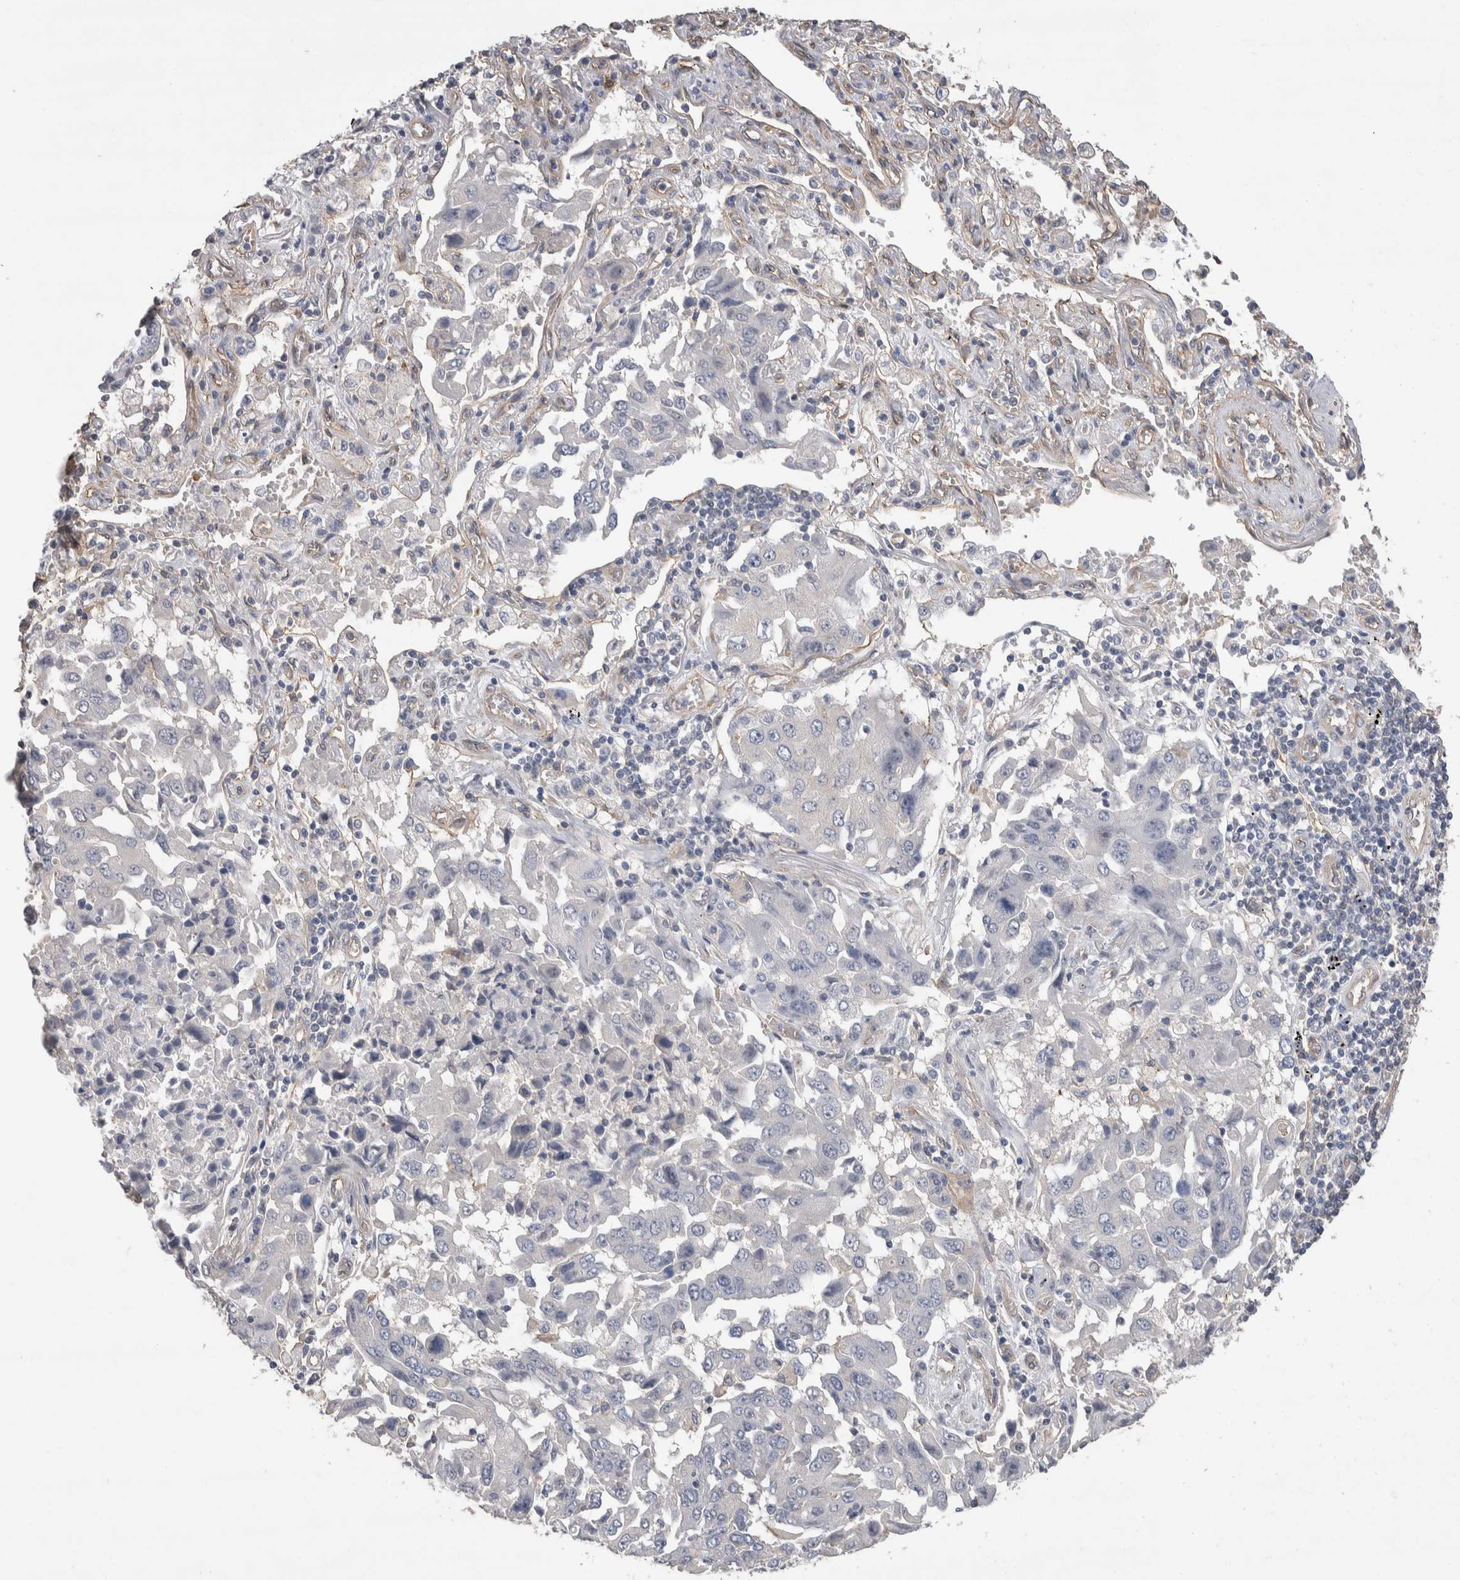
{"staining": {"intensity": "negative", "quantity": "none", "location": "none"}, "tissue": "lung cancer", "cell_type": "Tumor cells", "image_type": "cancer", "snomed": [{"axis": "morphology", "description": "Adenocarcinoma, NOS"}, {"axis": "topography", "description": "Lung"}], "caption": "Adenocarcinoma (lung) stained for a protein using IHC reveals no positivity tumor cells.", "gene": "GCNA", "patient": {"sex": "female", "age": 65}}